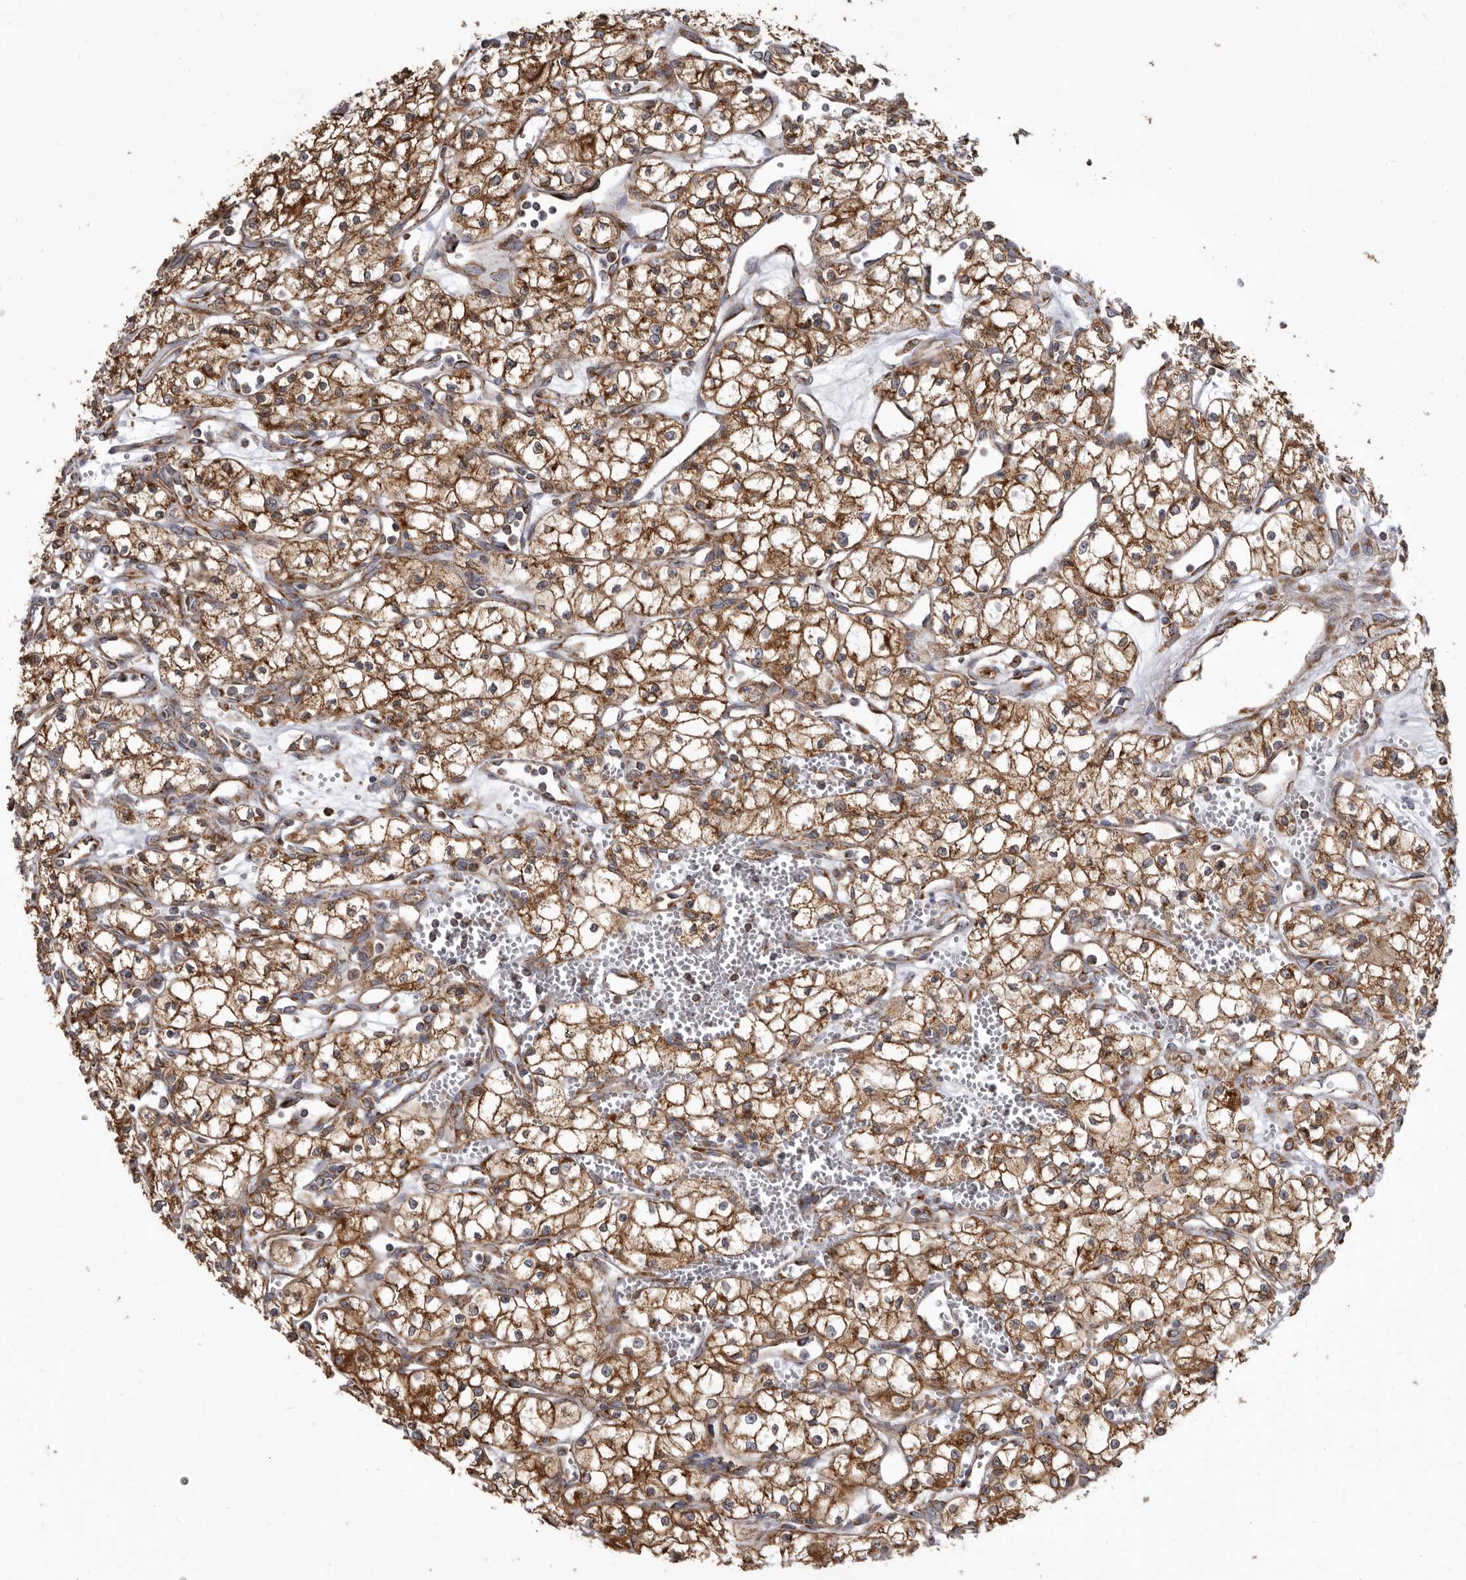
{"staining": {"intensity": "strong", "quantity": ">75%", "location": "cytoplasmic/membranous"}, "tissue": "renal cancer", "cell_type": "Tumor cells", "image_type": "cancer", "snomed": [{"axis": "morphology", "description": "Adenocarcinoma, NOS"}, {"axis": "topography", "description": "Kidney"}], "caption": "IHC (DAB (3,3'-diaminobenzidine)) staining of human adenocarcinoma (renal) shows strong cytoplasmic/membranous protein staining in about >75% of tumor cells.", "gene": "CDK5RAP3", "patient": {"sex": "male", "age": 59}}